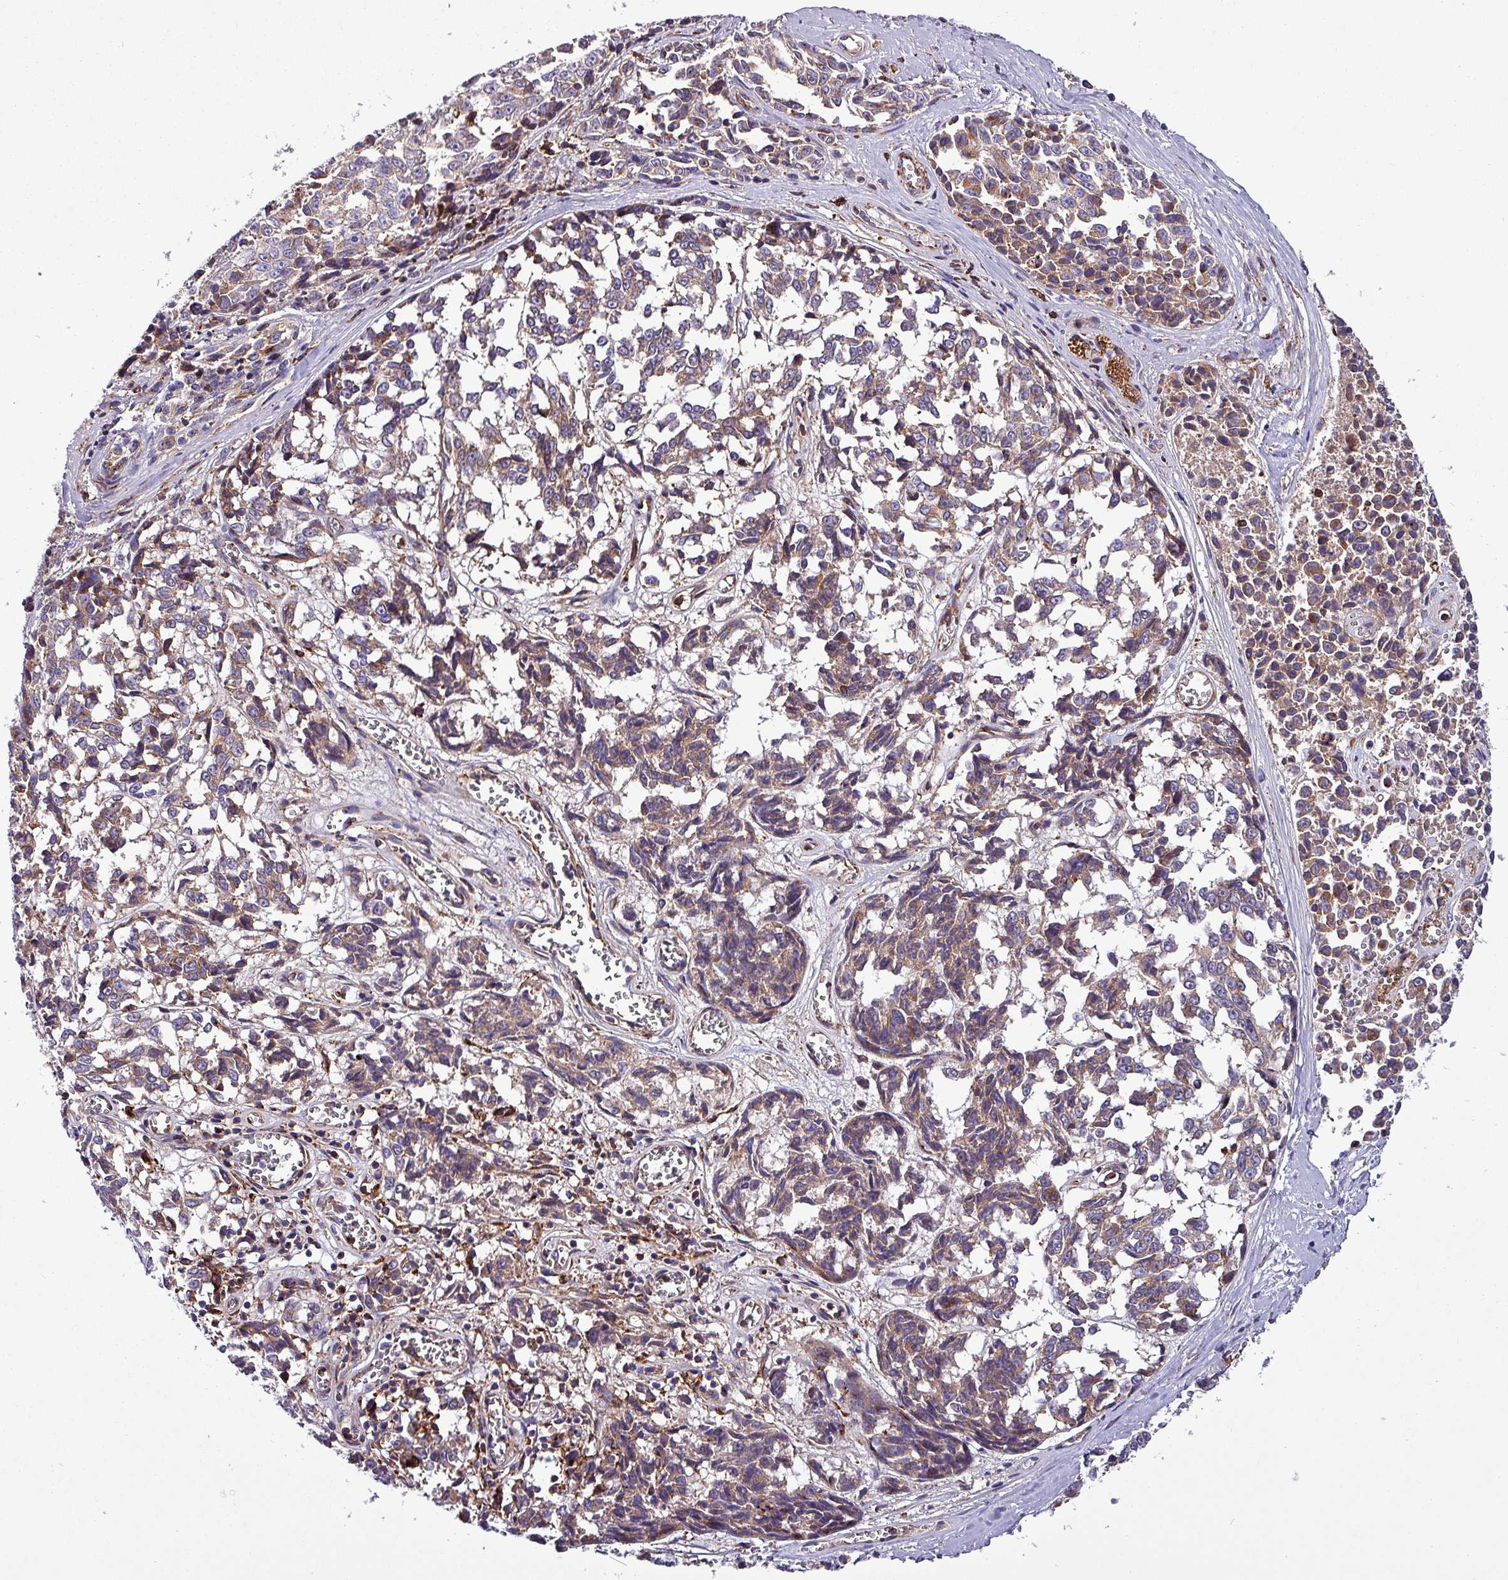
{"staining": {"intensity": "moderate", "quantity": ">75%", "location": "cytoplasmic/membranous"}, "tissue": "melanoma", "cell_type": "Tumor cells", "image_type": "cancer", "snomed": [{"axis": "morphology", "description": "Malignant melanoma, NOS"}, {"axis": "topography", "description": "Skin"}], "caption": "Tumor cells show medium levels of moderate cytoplasmic/membranous positivity in approximately >75% of cells in human melanoma.", "gene": "VAMP4", "patient": {"sex": "female", "age": 64}}